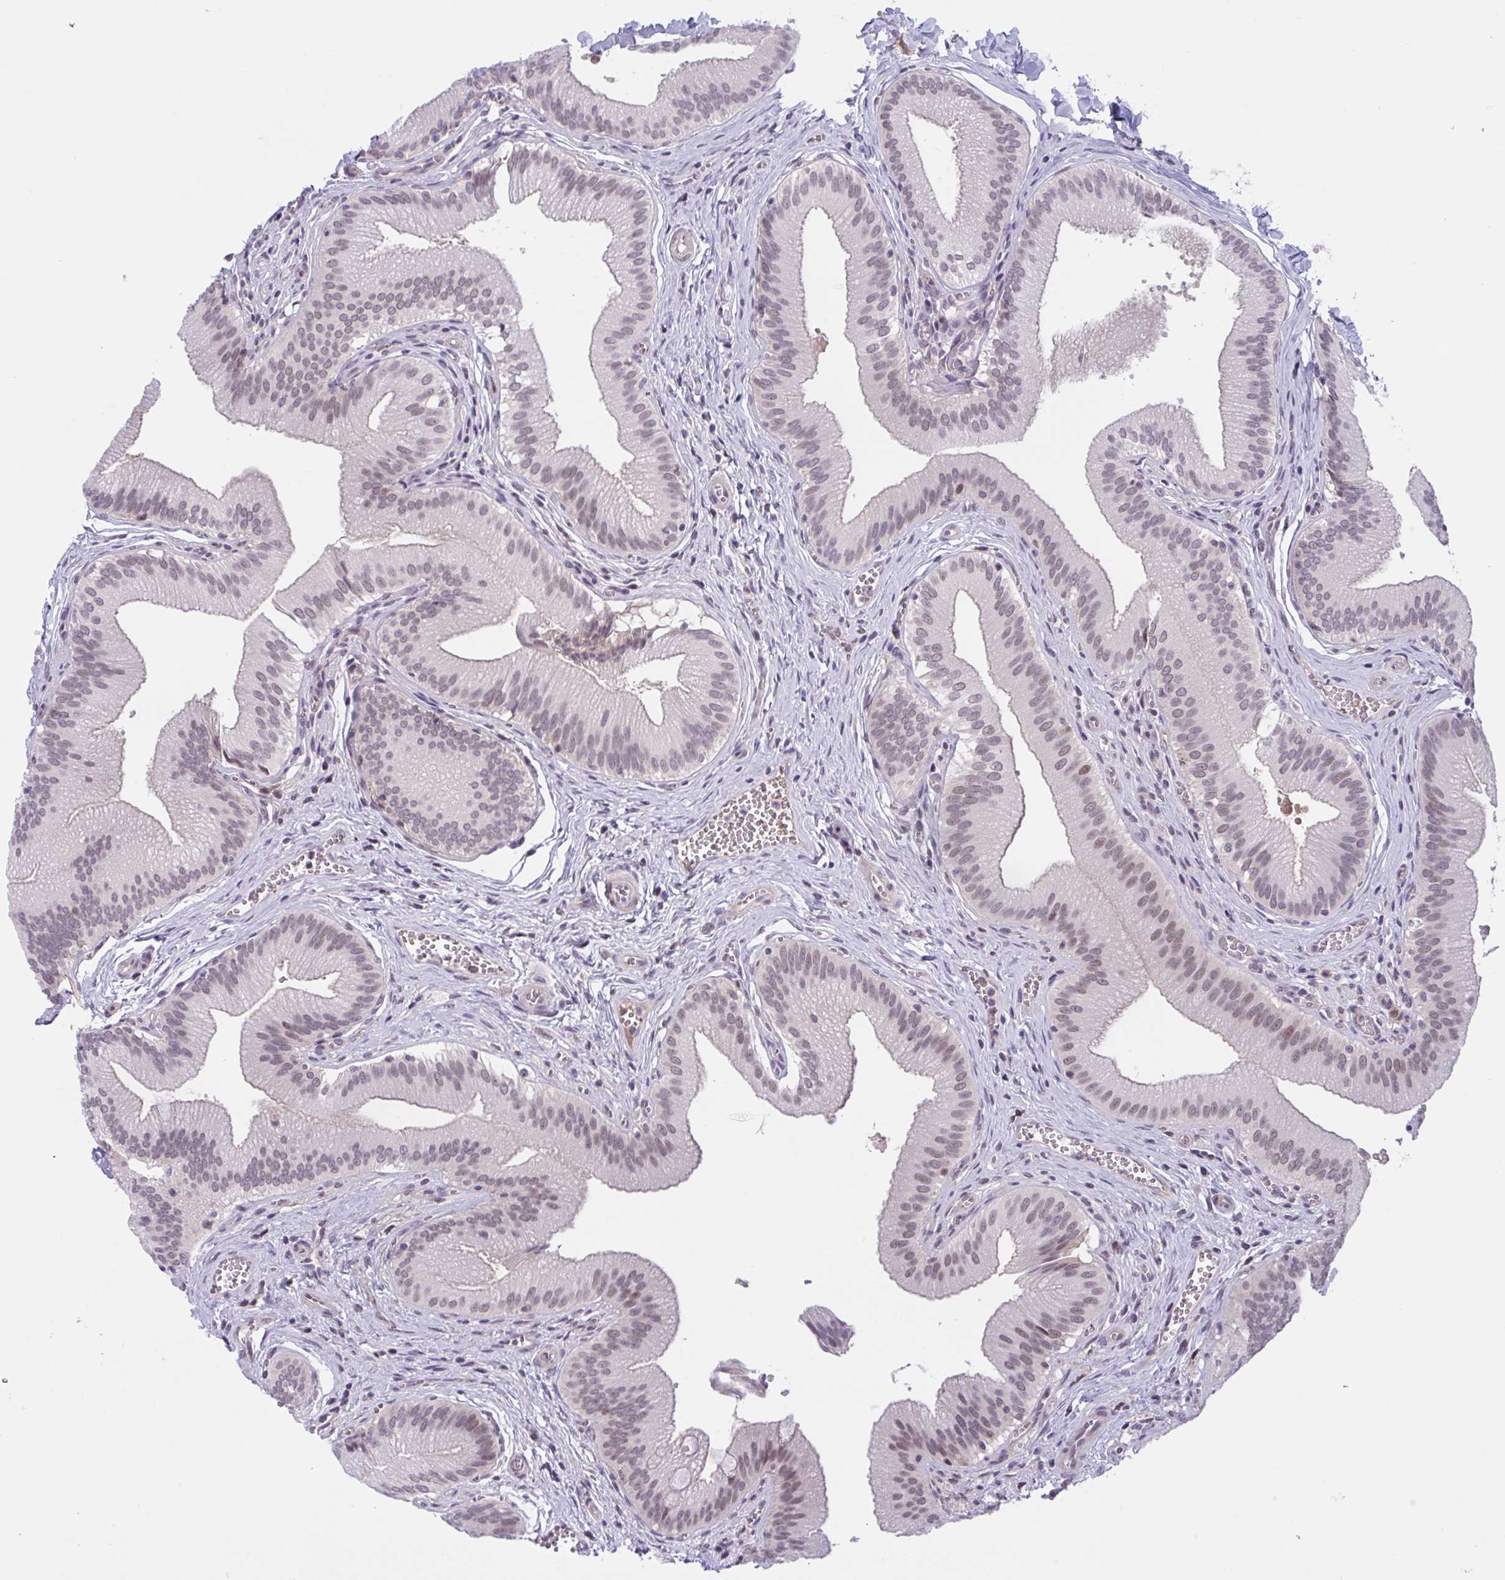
{"staining": {"intensity": "weak", "quantity": "25%-75%", "location": "nuclear"}, "tissue": "gallbladder", "cell_type": "Glandular cells", "image_type": "normal", "snomed": [{"axis": "morphology", "description": "Normal tissue, NOS"}, {"axis": "topography", "description": "Gallbladder"}], "caption": "Immunohistochemical staining of benign human gallbladder displays low levels of weak nuclear staining in about 25%-75% of glandular cells.", "gene": "TTC7B", "patient": {"sex": "male", "age": 17}}